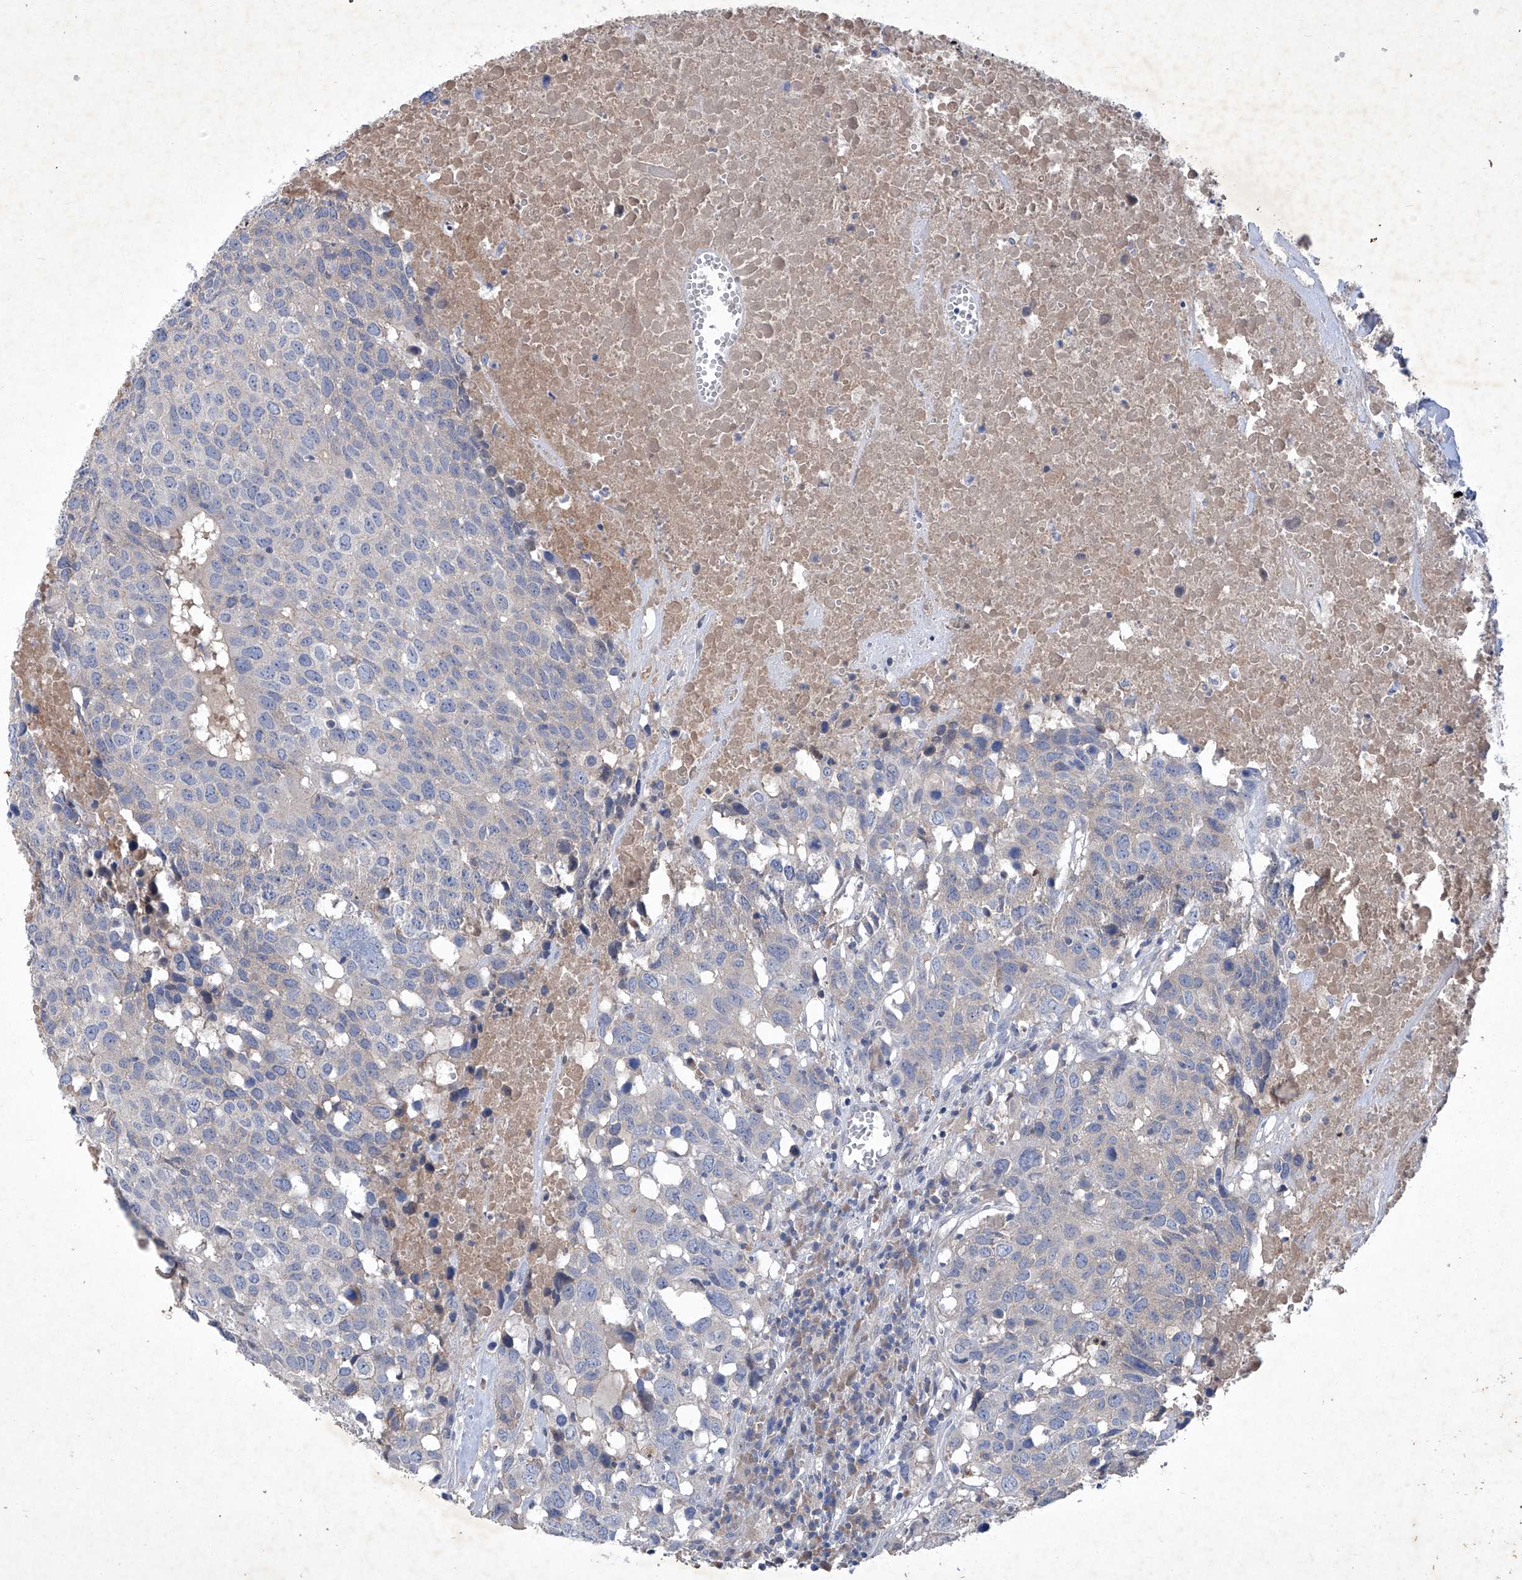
{"staining": {"intensity": "negative", "quantity": "none", "location": "none"}, "tissue": "head and neck cancer", "cell_type": "Tumor cells", "image_type": "cancer", "snomed": [{"axis": "morphology", "description": "Squamous cell carcinoma, NOS"}, {"axis": "topography", "description": "Head-Neck"}], "caption": "A high-resolution micrograph shows IHC staining of head and neck cancer (squamous cell carcinoma), which shows no significant expression in tumor cells.", "gene": "SBK2", "patient": {"sex": "male", "age": 66}}